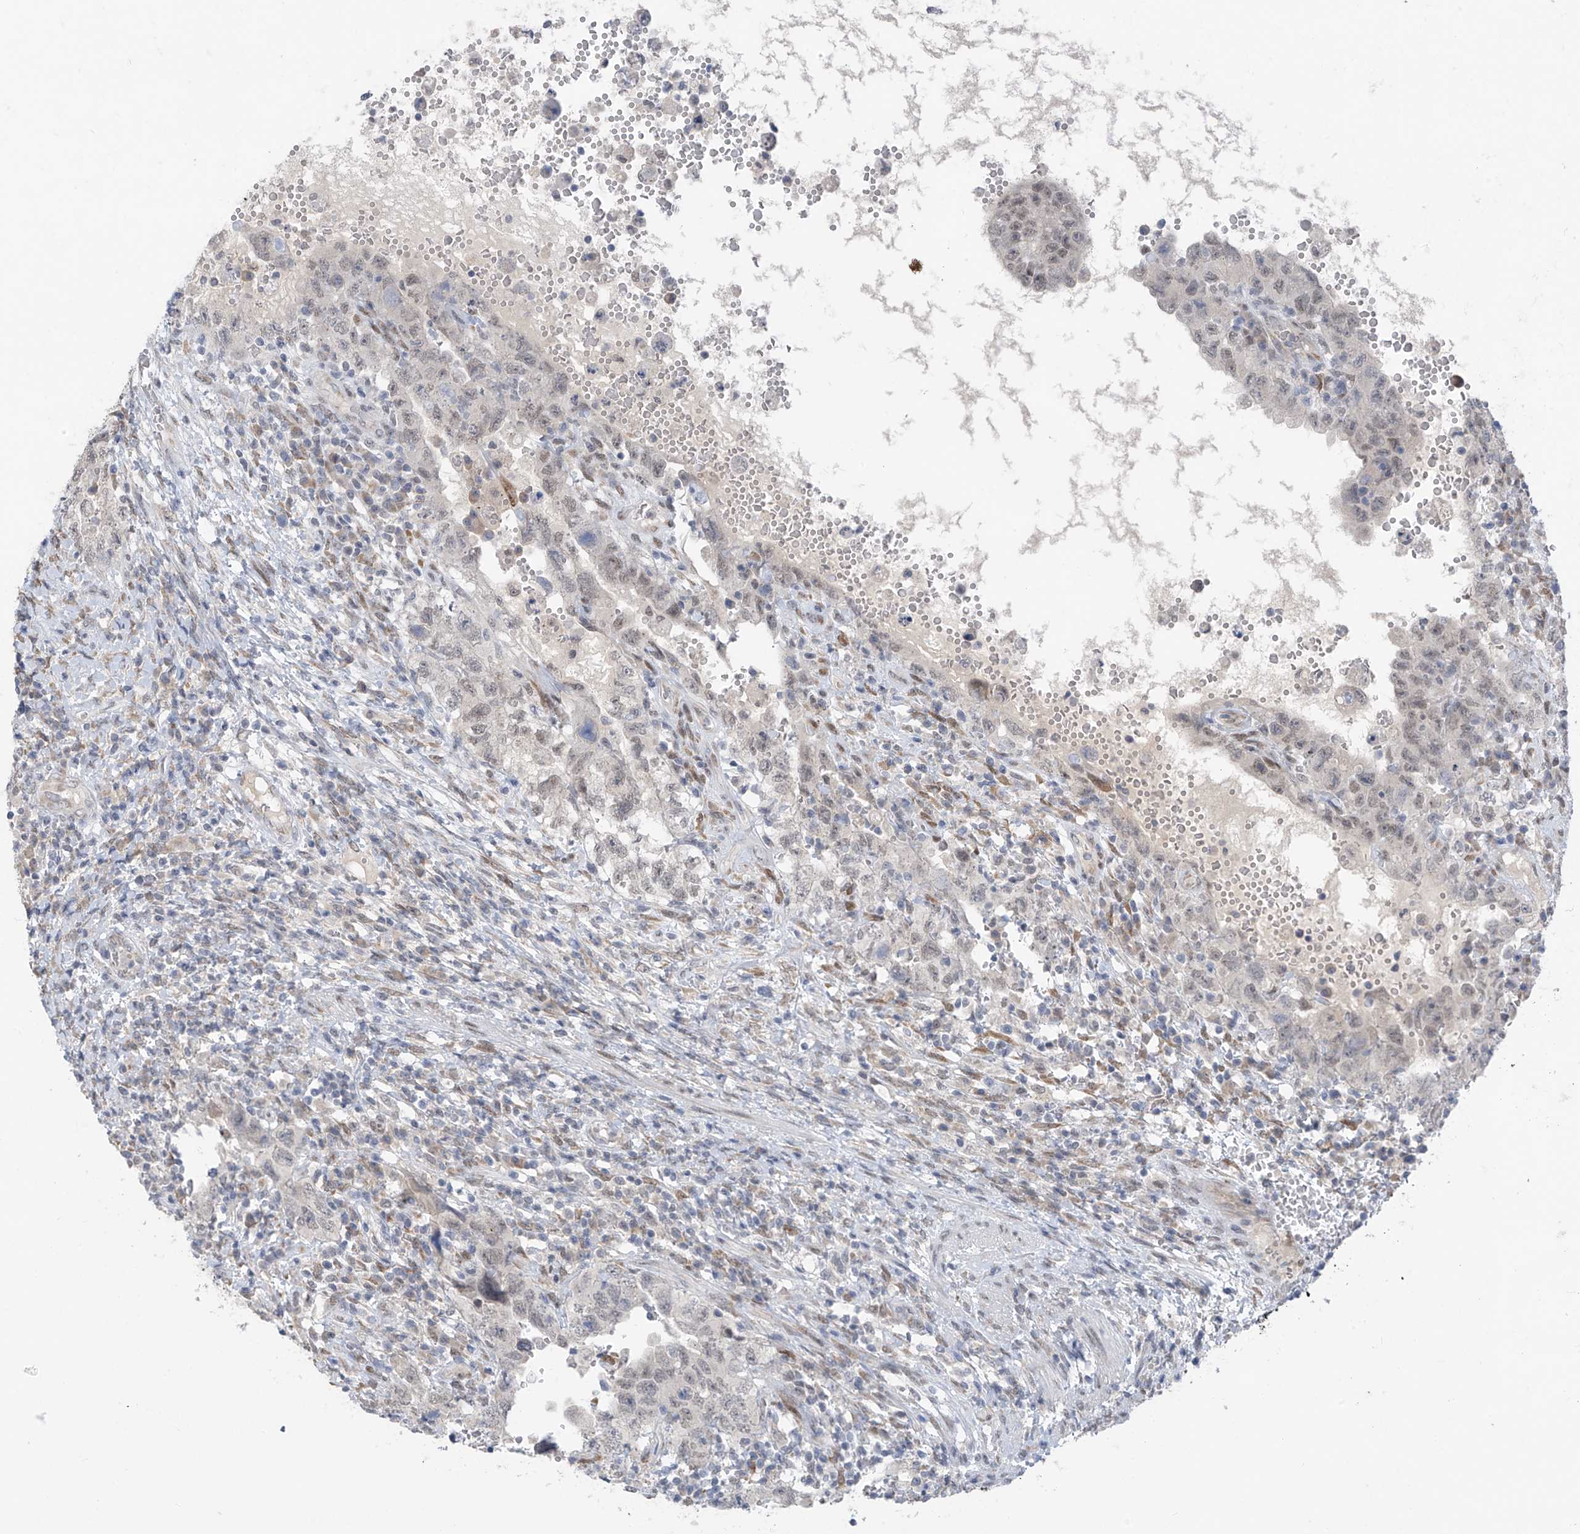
{"staining": {"intensity": "weak", "quantity": "<25%", "location": "nuclear"}, "tissue": "testis cancer", "cell_type": "Tumor cells", "image_type": "cancer", "snomed": [{"axis": "morphology", "description": "Carcinoma, Embryonal, NOS"}, {"axis": "topography", "description": "Testis"}], "caption": "Testis embryonal carcinoma was stained to show a protein in brown. There is no significant positivity in tumor cells. (DAB immunohistochemistry (IHC), high magnification).", "gene": "CYP4V2", "patient": {"sex": "male", "age": 26}}